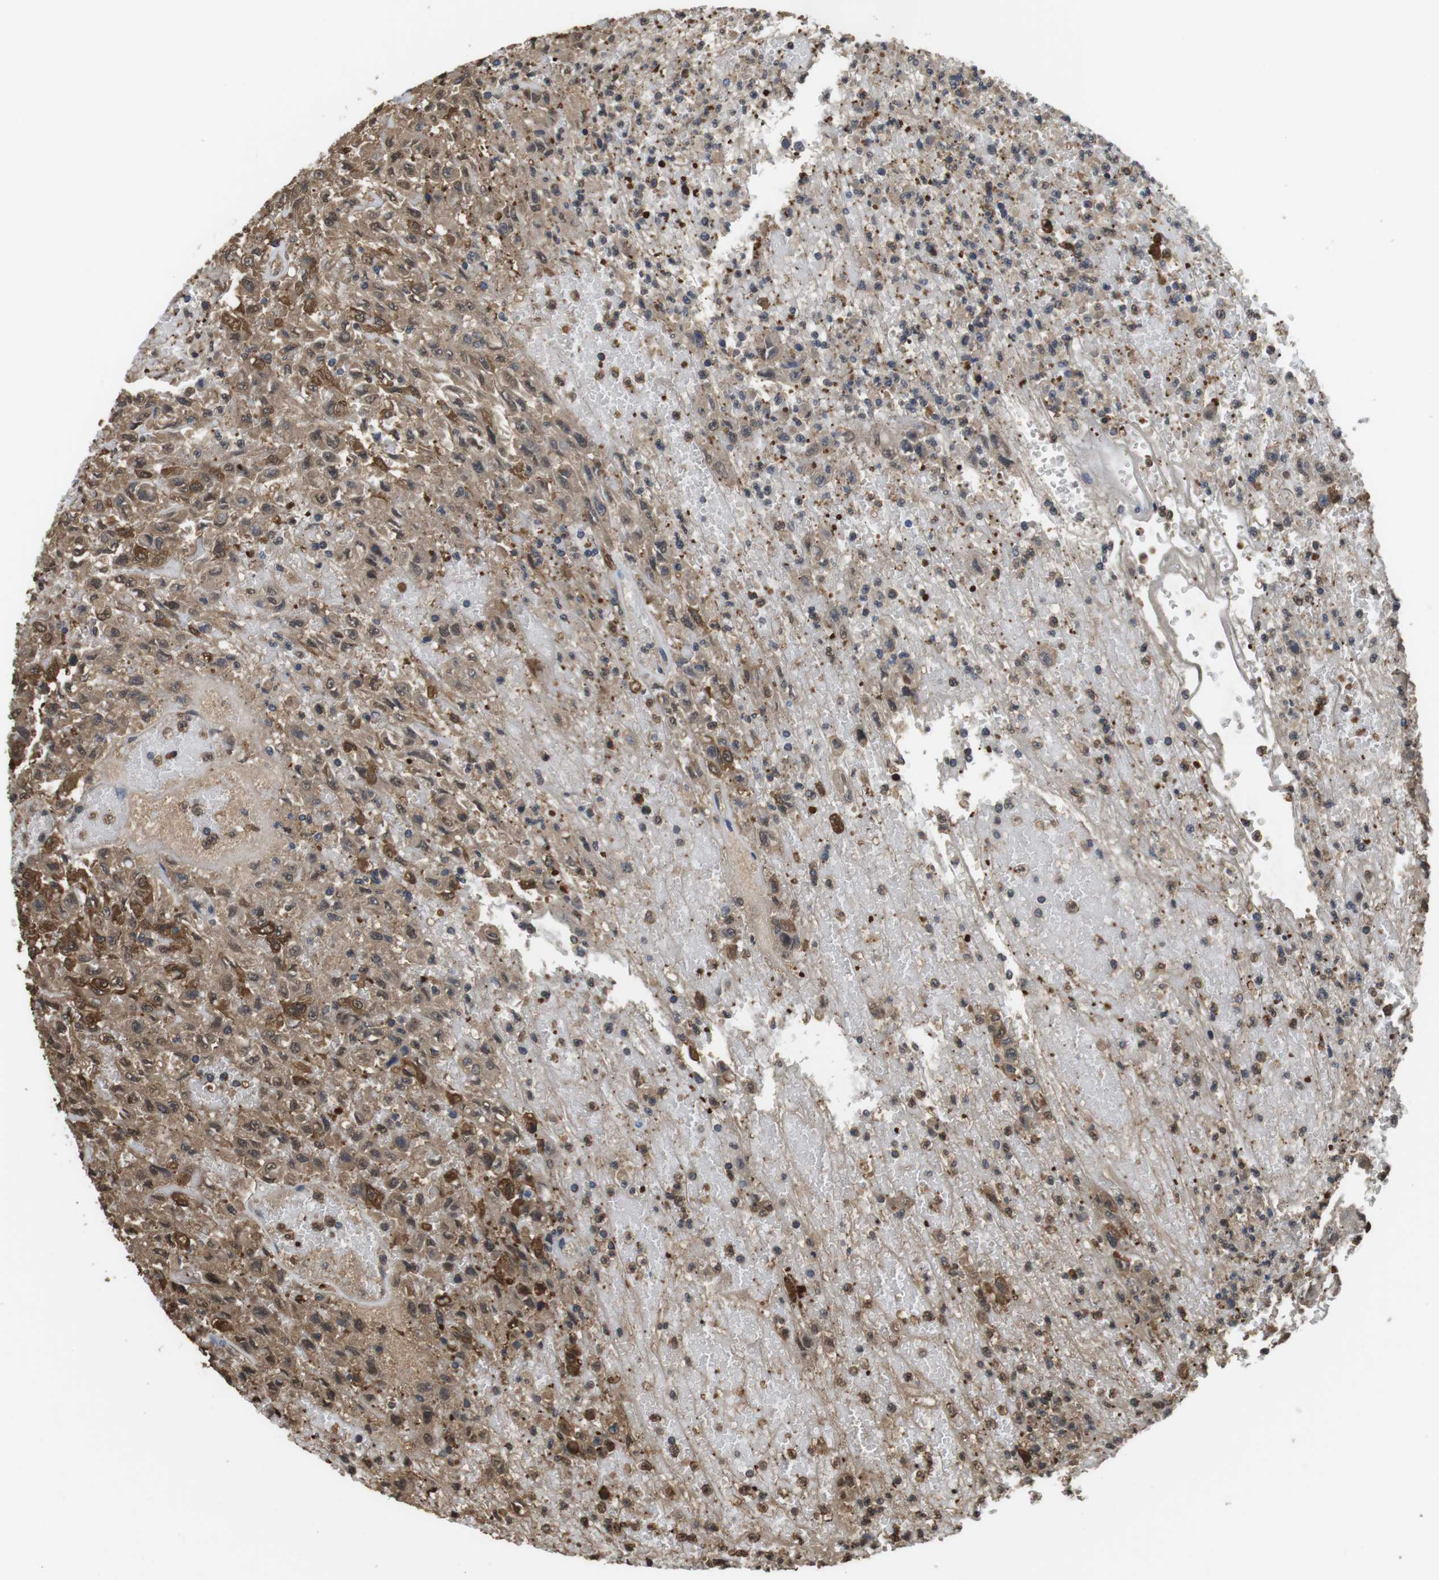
{"staining": {"intensity": "moderate", "quantity": ">75%", "location": "cytoplasmic/membranous,nuclear"}, "tissue": "urothelial cancer", "cell_type": "Tumor cells", "image_type": "cancer", "snomed": [{"axis": "morphology", "description": "Urothelial carcinoma, High grade"}, {"axis": "topography", "description": "Urinary bladder"}], "caption": "There is medium levels of moderate cytoplasmic/membranous and nuclear staining in tumor cells of urothelial cancer, as demonstrated by immunohistochemical staining (brown color).", "gene": "LDHA", "patient": {"sex": "male", "age": 46}}